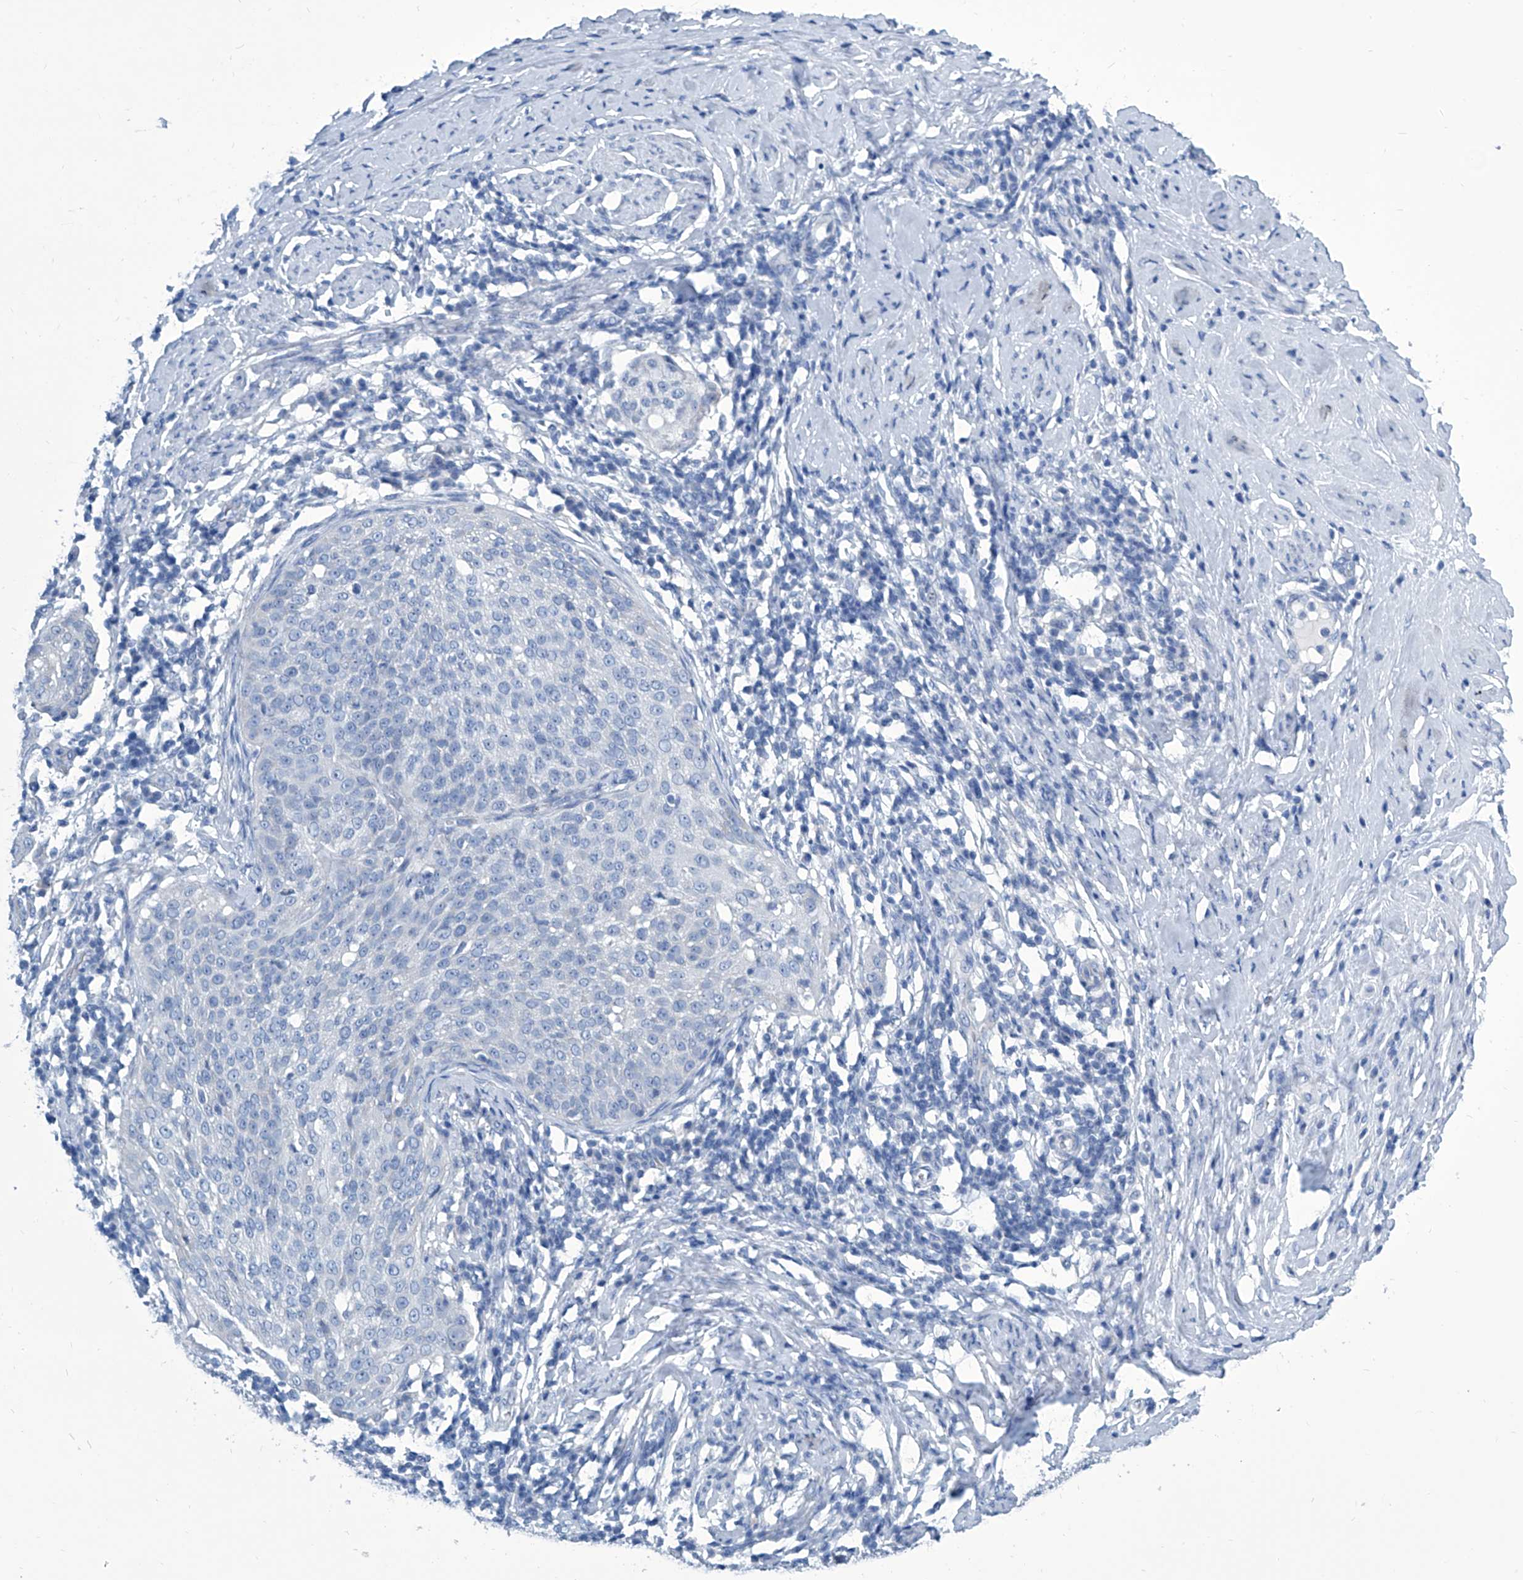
{"staining": {"intensity": "negative", "quantity": "none", "location": "none"}, "tissue": "cervical cancer", "cell_type": "Tumor cells", "image_type": "cancer", "snomed": [{"axis": "morphology", "description": "Squamous cell carcinoma, NOS"}, {"axis": "topography", "description": "Cervix"}], "caption": "The immunohistochemistry (IHC) micrograph has no significant expression in tumor cells of cervical squamous cell carcinoma tissue. (IHC, brightfield microscopy, high magnification).", "gene": "ZNF519", "patient": {"sex": "female", "age": 51}}